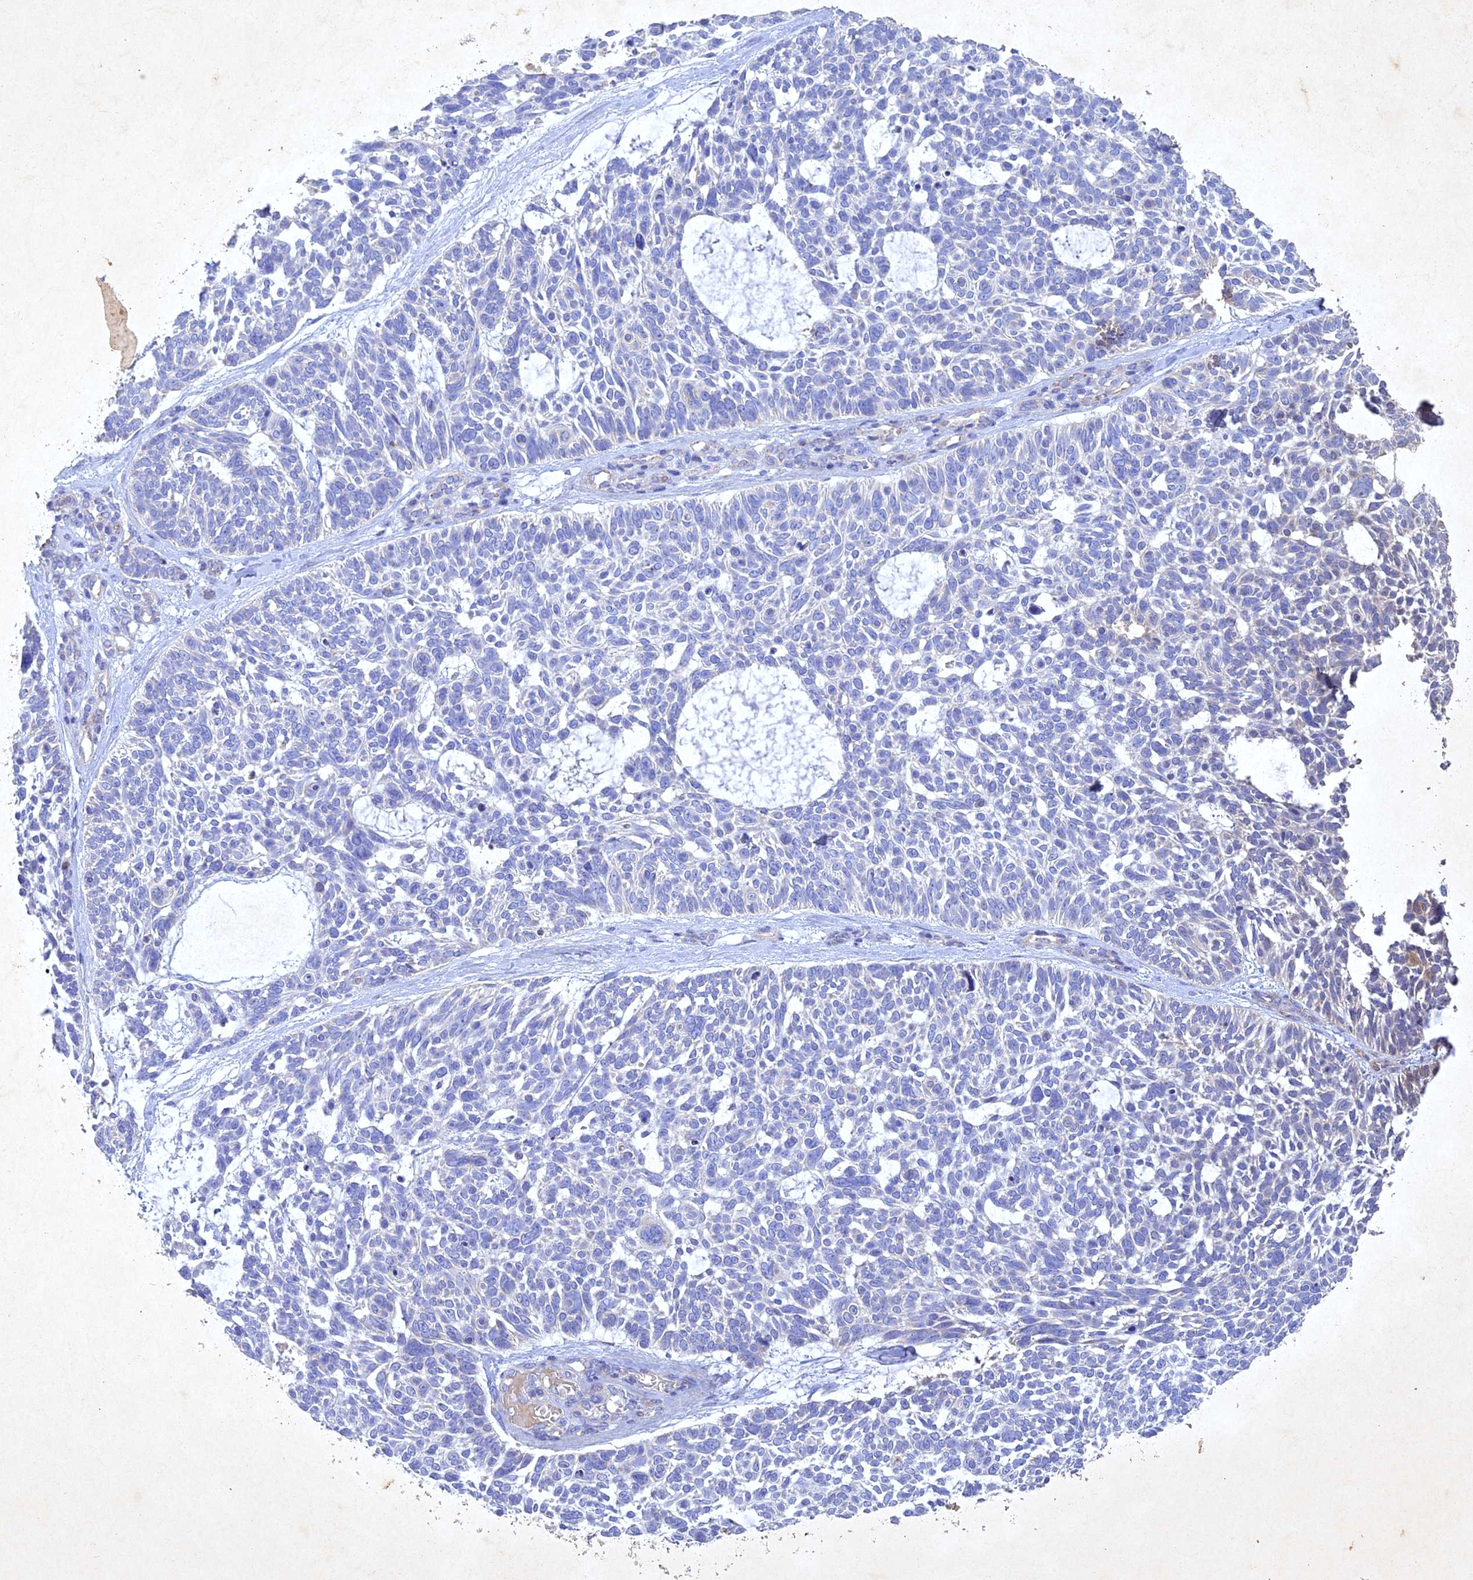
{"staining": {"intensity": "negative", "quantity": "none", "location": "none"}, "tissue": "skin cancer", "cell_type": "Tumor cells", "image_type": "cancer", "snomed": [{"axis": "morphology", "description": "Basal cell carcinoma"}, {"axis": "topography", "description": "Skin"}], "caption": "The image reveals no staining of tumor cells in skin cancer (basal cell carcinoma). (Brightfield microscopy of DAB (3,3'-diaminobenzidine) immunohistochemistry at high magnification).", "gene": "NDUFV1", "patient": {"sex": "male", "age": 88}}